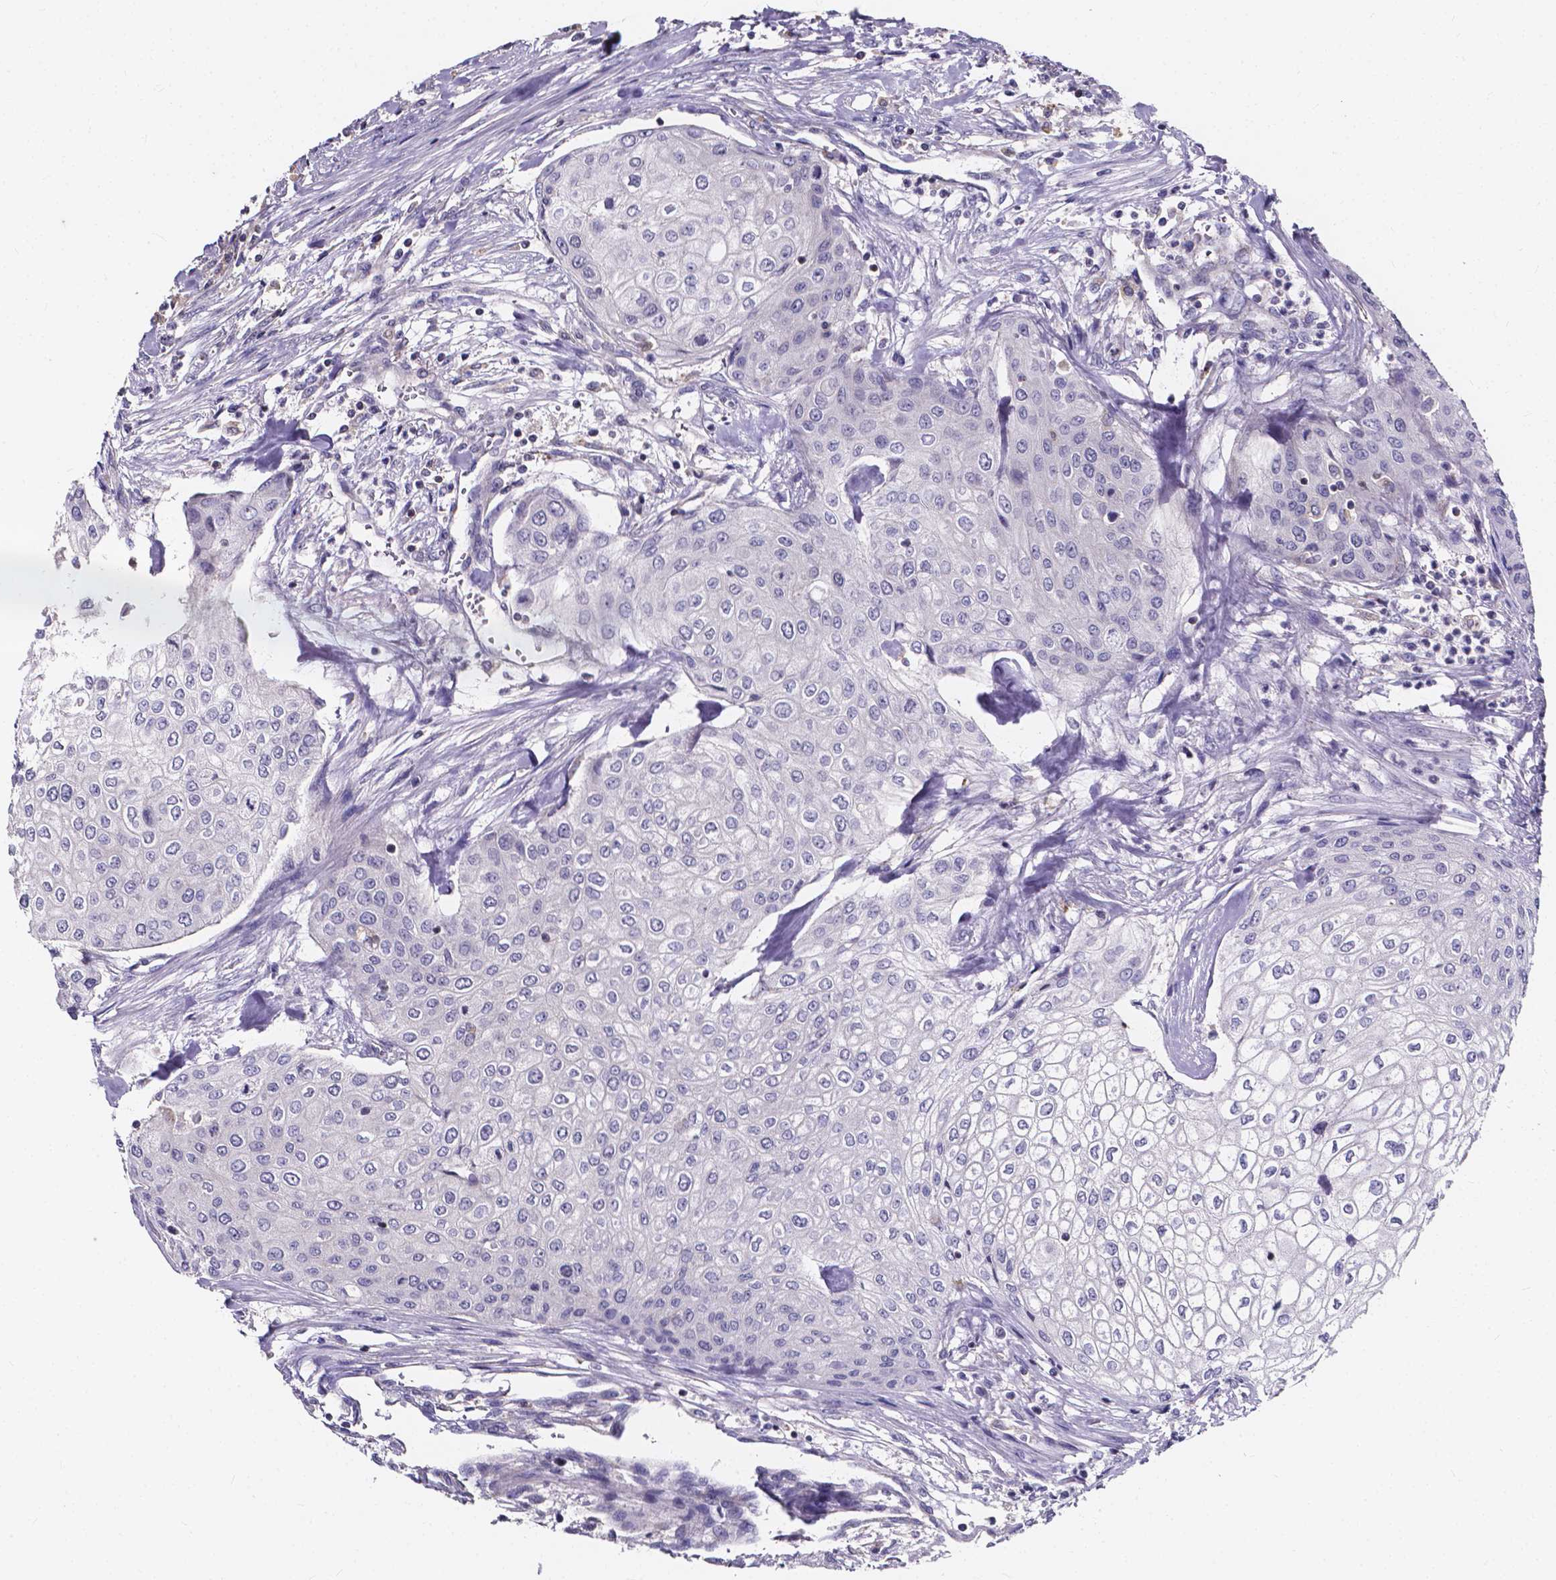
{"staining": {"intensity": "negative", "quantity": "none", "location": "none"}, "tissue": "urothelial cancer", "cell_type": "Tumor cells", "image_type": "cancer", "snomed": [{"axis": "morphology", "description": "Urothelial carcinoma, High grade"}, {"axis": "topography", "description": "Urinary bladder"}], "caption": "Immunohistochemistry (IHC) of human urothelial cancer exhibits no staining in tumor cells. (DAB (3,3'-diaminobenzidine) IHC, high magnification).", "gene": "THEMIS", "patient": {"sex": "male", "age": 62}}